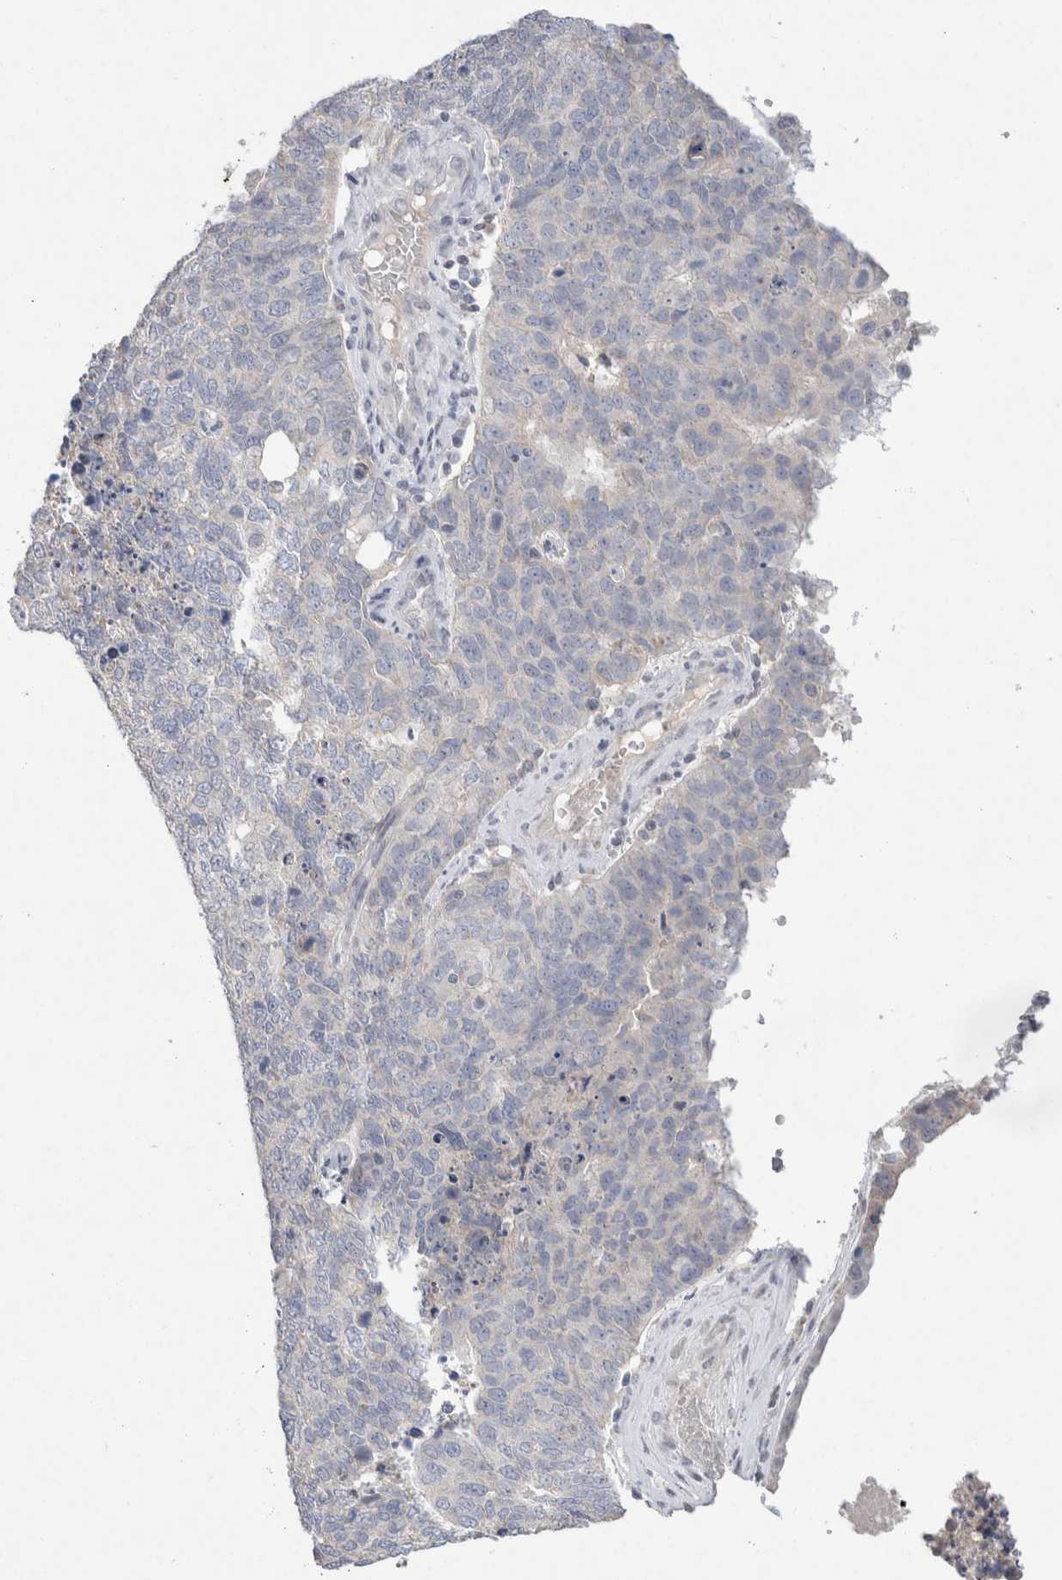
{"staining": {"intensity": "negative", "quantity": "none", "location": "none"}, "tissue": "cervical cancer", "cell_type": "Tumor cells", "image_type": "cancer", "snomed": [{"axis": "morphology", "description": "Squamous cell carcinoma, NOS"}, {"axis": "topography", "description": "Cervix"}], "caption": "This histopathology image is of squamous cell carcinoma (cervical) stained with immunohistochemistry to label a protein in brown with the nuclei are counter-stained blue. There is no positivity in tumor cells.", "gene": "CMTM4", "patient": {"sex": "female", "age": 63}}